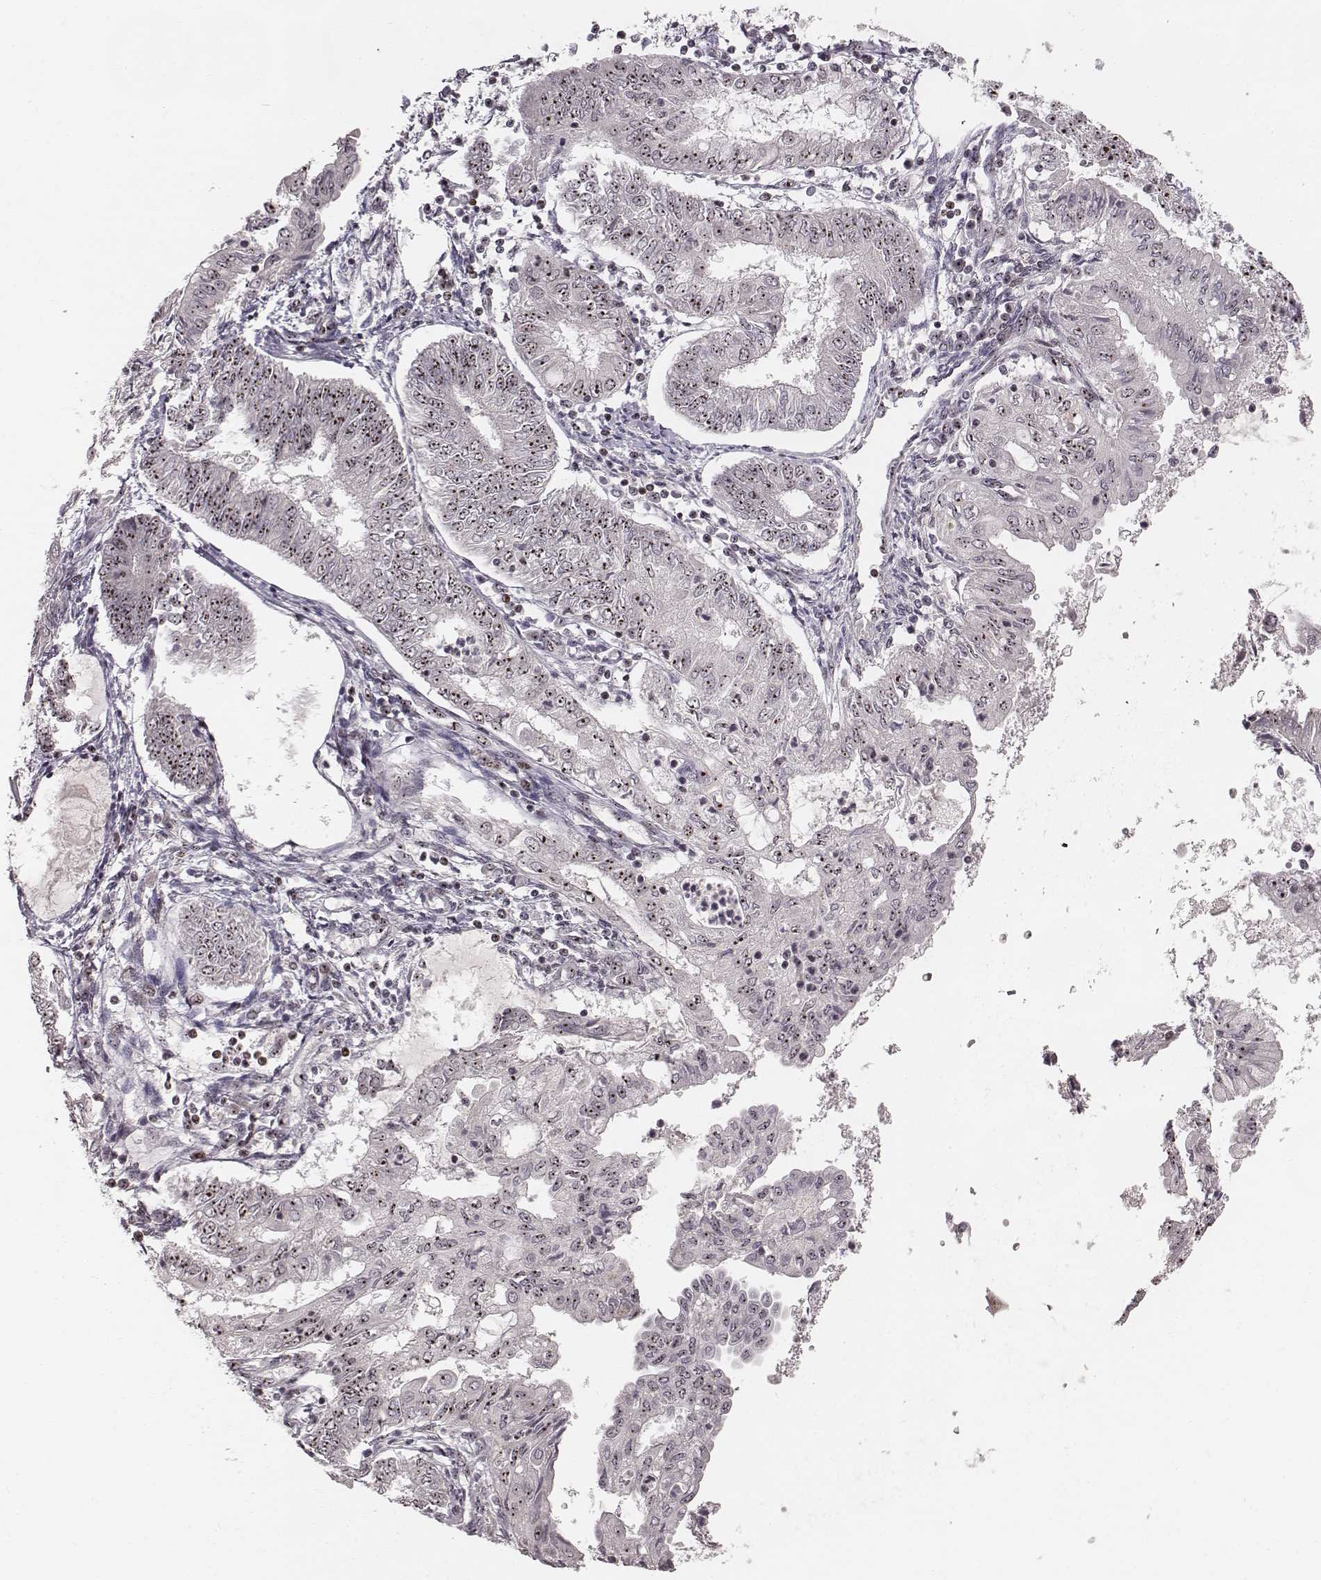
{"staining": {"intensity": "moderate", "quantity": ">75%", "location": "nuclear"}, "tissue": "endometrial cancer", "cell_type": "Tumor cells", "image_type": "cancer", "snomed": [{"axis": "morphology", "description": "Adenocarcinoma, NOS"}, {"axis": "topography", "description": "Endometrium"}], "caption": "Endometrial cancer was stained to show a protein in brown. There is medium levels of moderate nuclear expression in approximately >75% of tumor cells.", "gene": "NOP56", "patient": {"sex": "female", "age": 68}}